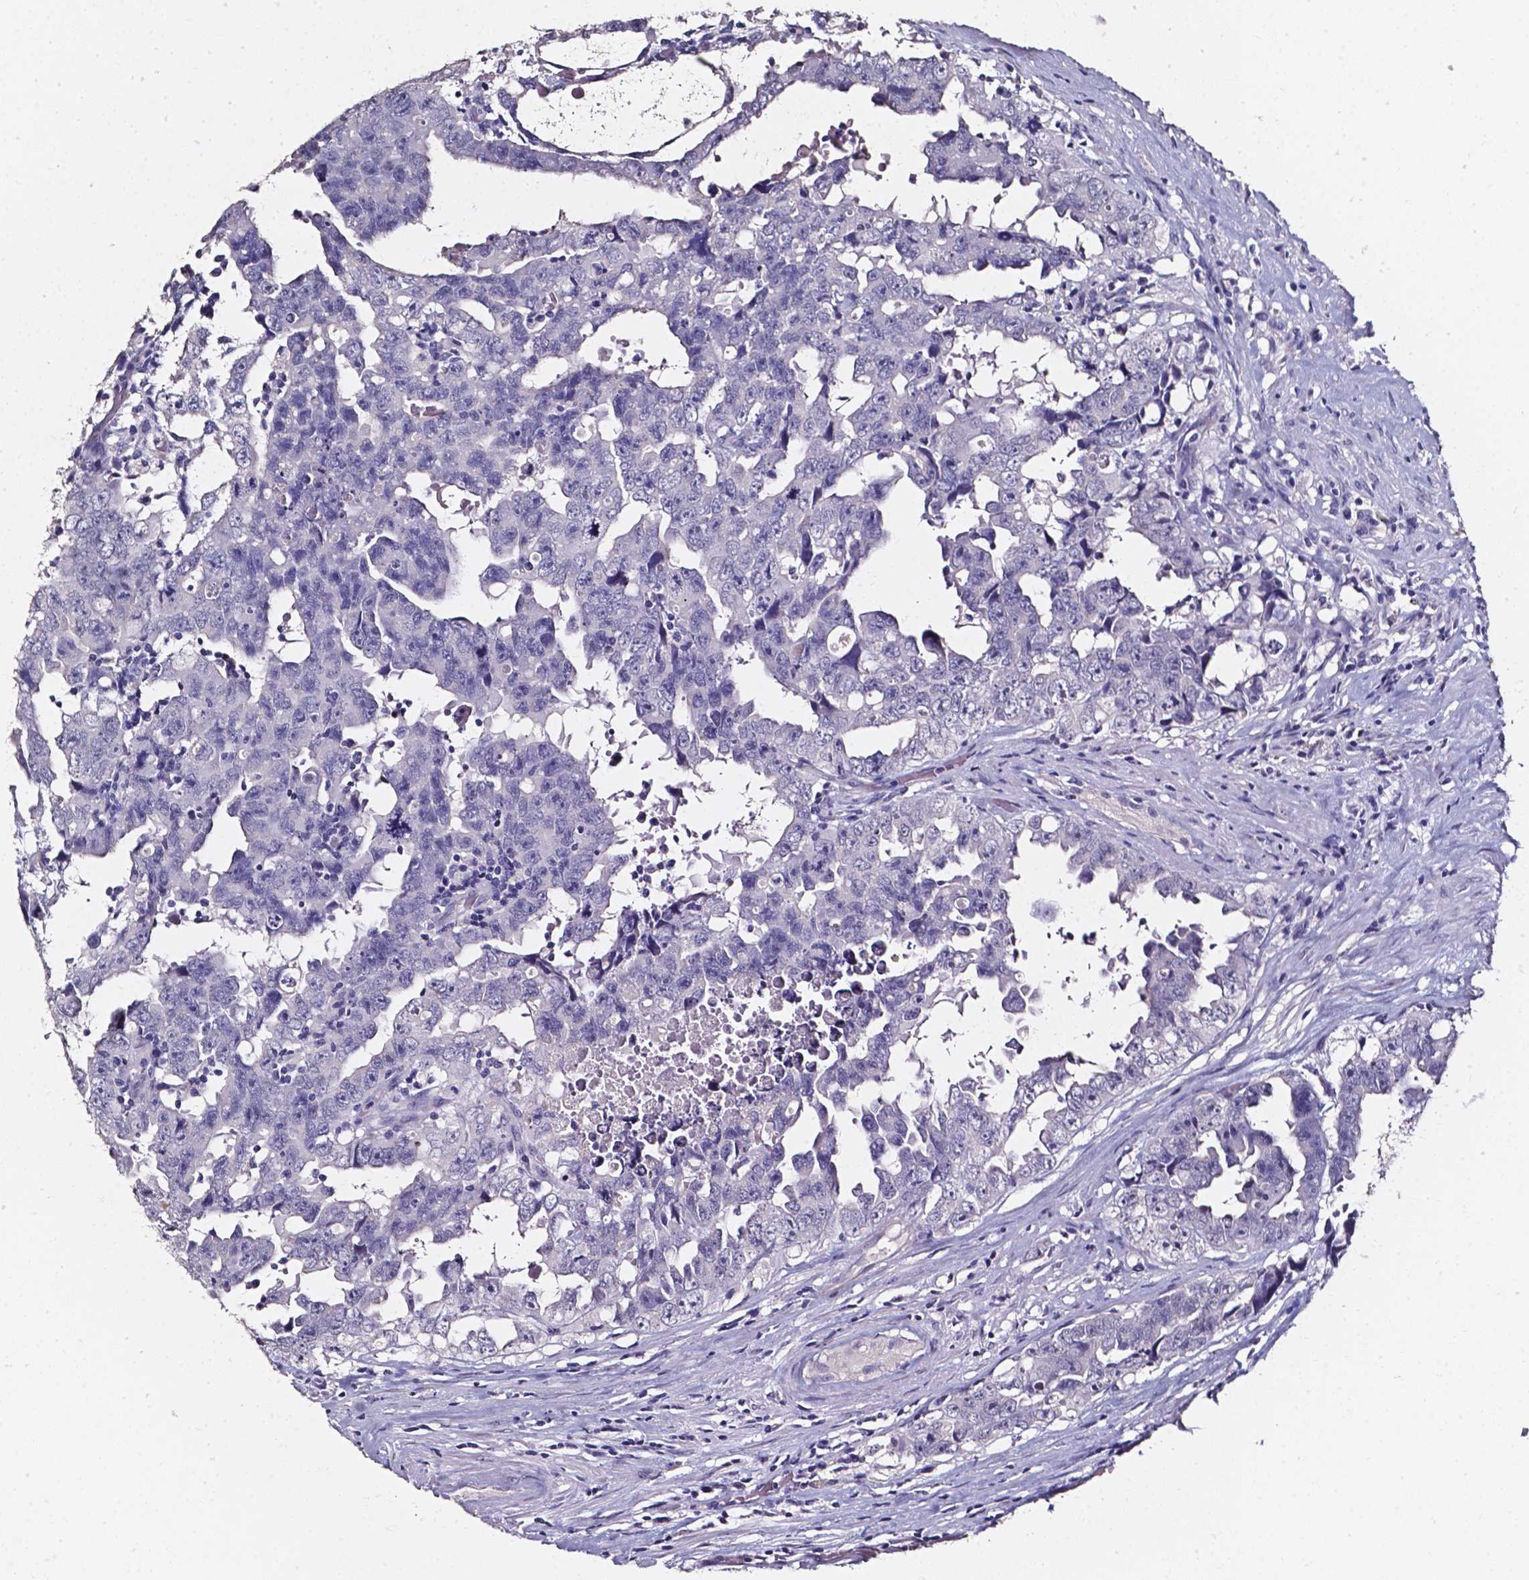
{"staining": {"intensity": "negative", "quantity": "none", "location": "none"}, "tissue": "testis cancer", "cell_type": "Tumor cells", "image_type": "cancer", "snomed": [{"axis": "morphology", "description": "Carcinoma, Embryonal, NOS"}, {"axis": "topography", "description": "Testis"}], "caption": "Immunohistochemical staining of testis embryonal carcinoma demonstrates no significant expression in tumor cells.", "gene": "AKR1B10", "patient": {"sex": "male", "age": 24}}